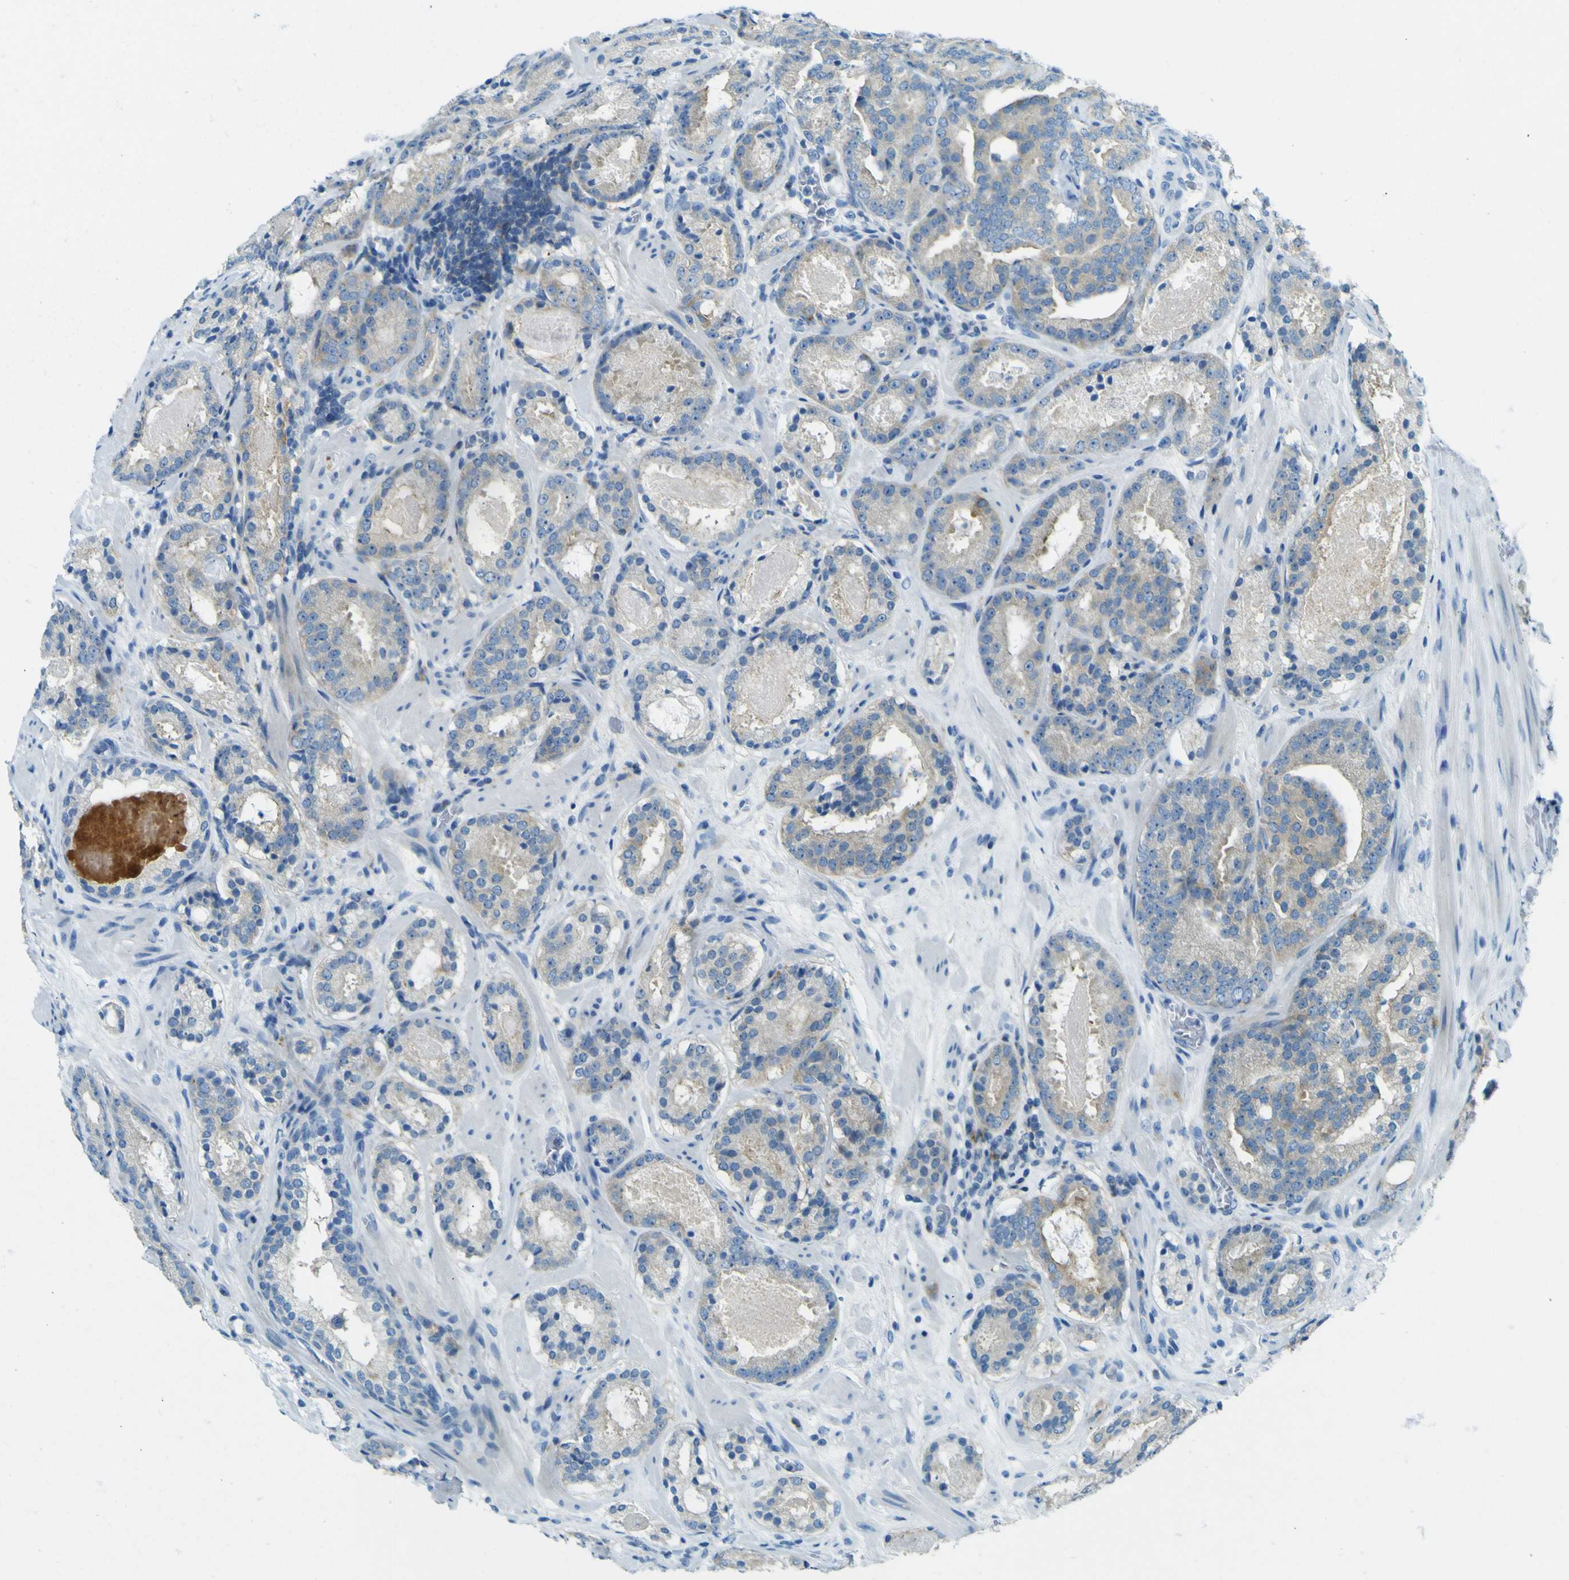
{"staining": {"intensity": "weak", "quantity": "25%-75%", "location": "cytoplasmic/membranous"}, "tissue": "prostate cancer", "cell_type": "Tumor cells", "image_type": "cancer", "snomed": [{"axis": "morphology", "description": "Adenocarcinoma, Low grade"}, {"axis": "topography", "description": "Prostate"}], "caption": "Prostate cancer (low-grade adenocarcinoma) tissue exhibits weak cytoplasmic/membranous expression in approximately 25%-75% of tumor cells The staining was performed using DAB, with brown indicating positive protein expression. Nuclei are stained blue with hematoxylin.", "gene": "SORCS1", "patient": {"sex": "male", "age": 69}}